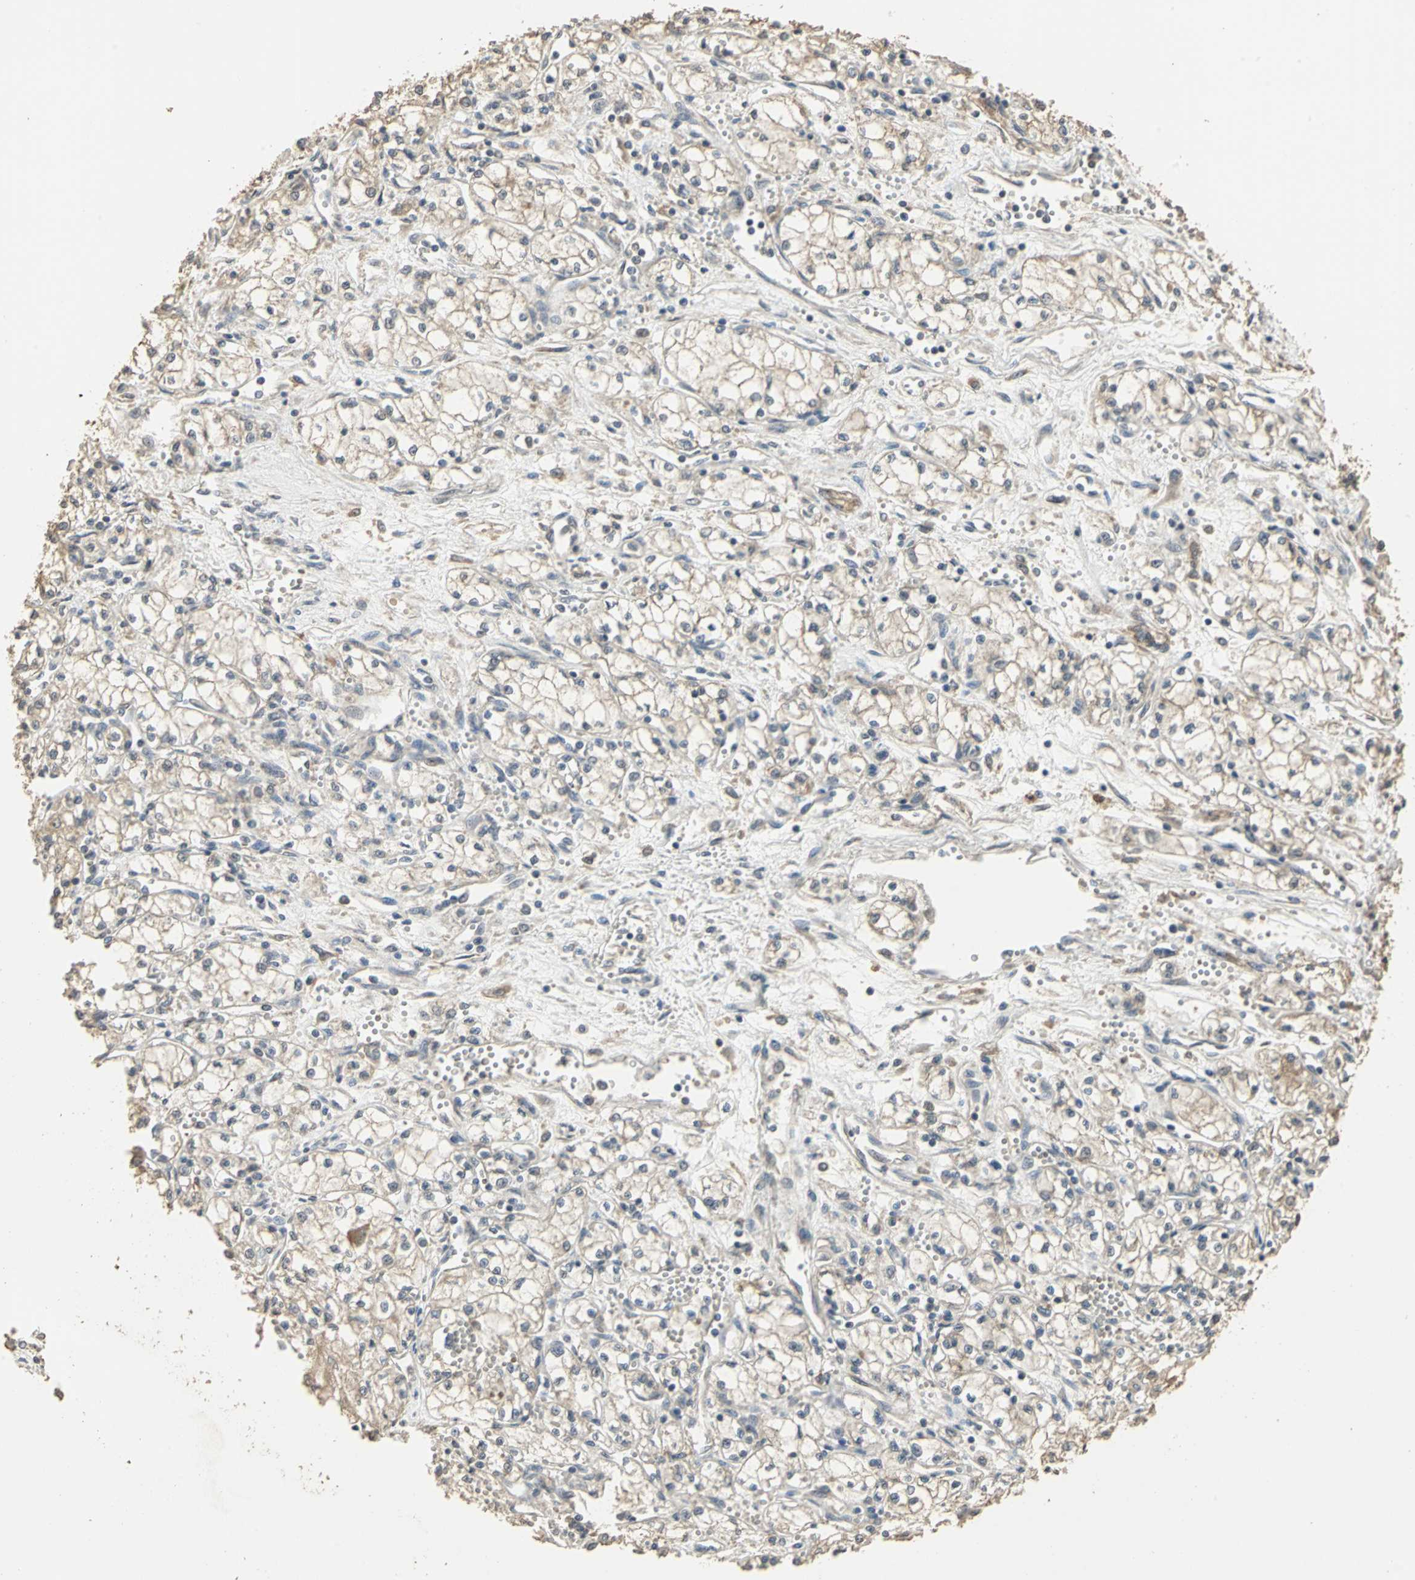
{"staining": {"intensity": "weak", "quantity": "25%-75%", "location": "cytoplasmic/membranous"}, "tissue": "renal cancer", "cell_type": "Tumor cells", "image_type": "cancer", "snomed": [{"axis": "morphology", "description": "Normal tissue, NOS"}, {"axis": "morphology", "description": "Adenocarcinoma, NOS"}, {"axis": "topography", "description": "Kidney"}], "caption": "This photomicrograph exhibits immunohistochemistry (IHC) staining of renal adenocarcinoma, with low weak cytoplasmic/membranous staining in approximately 25%-75% of tumor cells.", "gene": "UCHL5", "patient": {"sex": "male", "age": 59}}